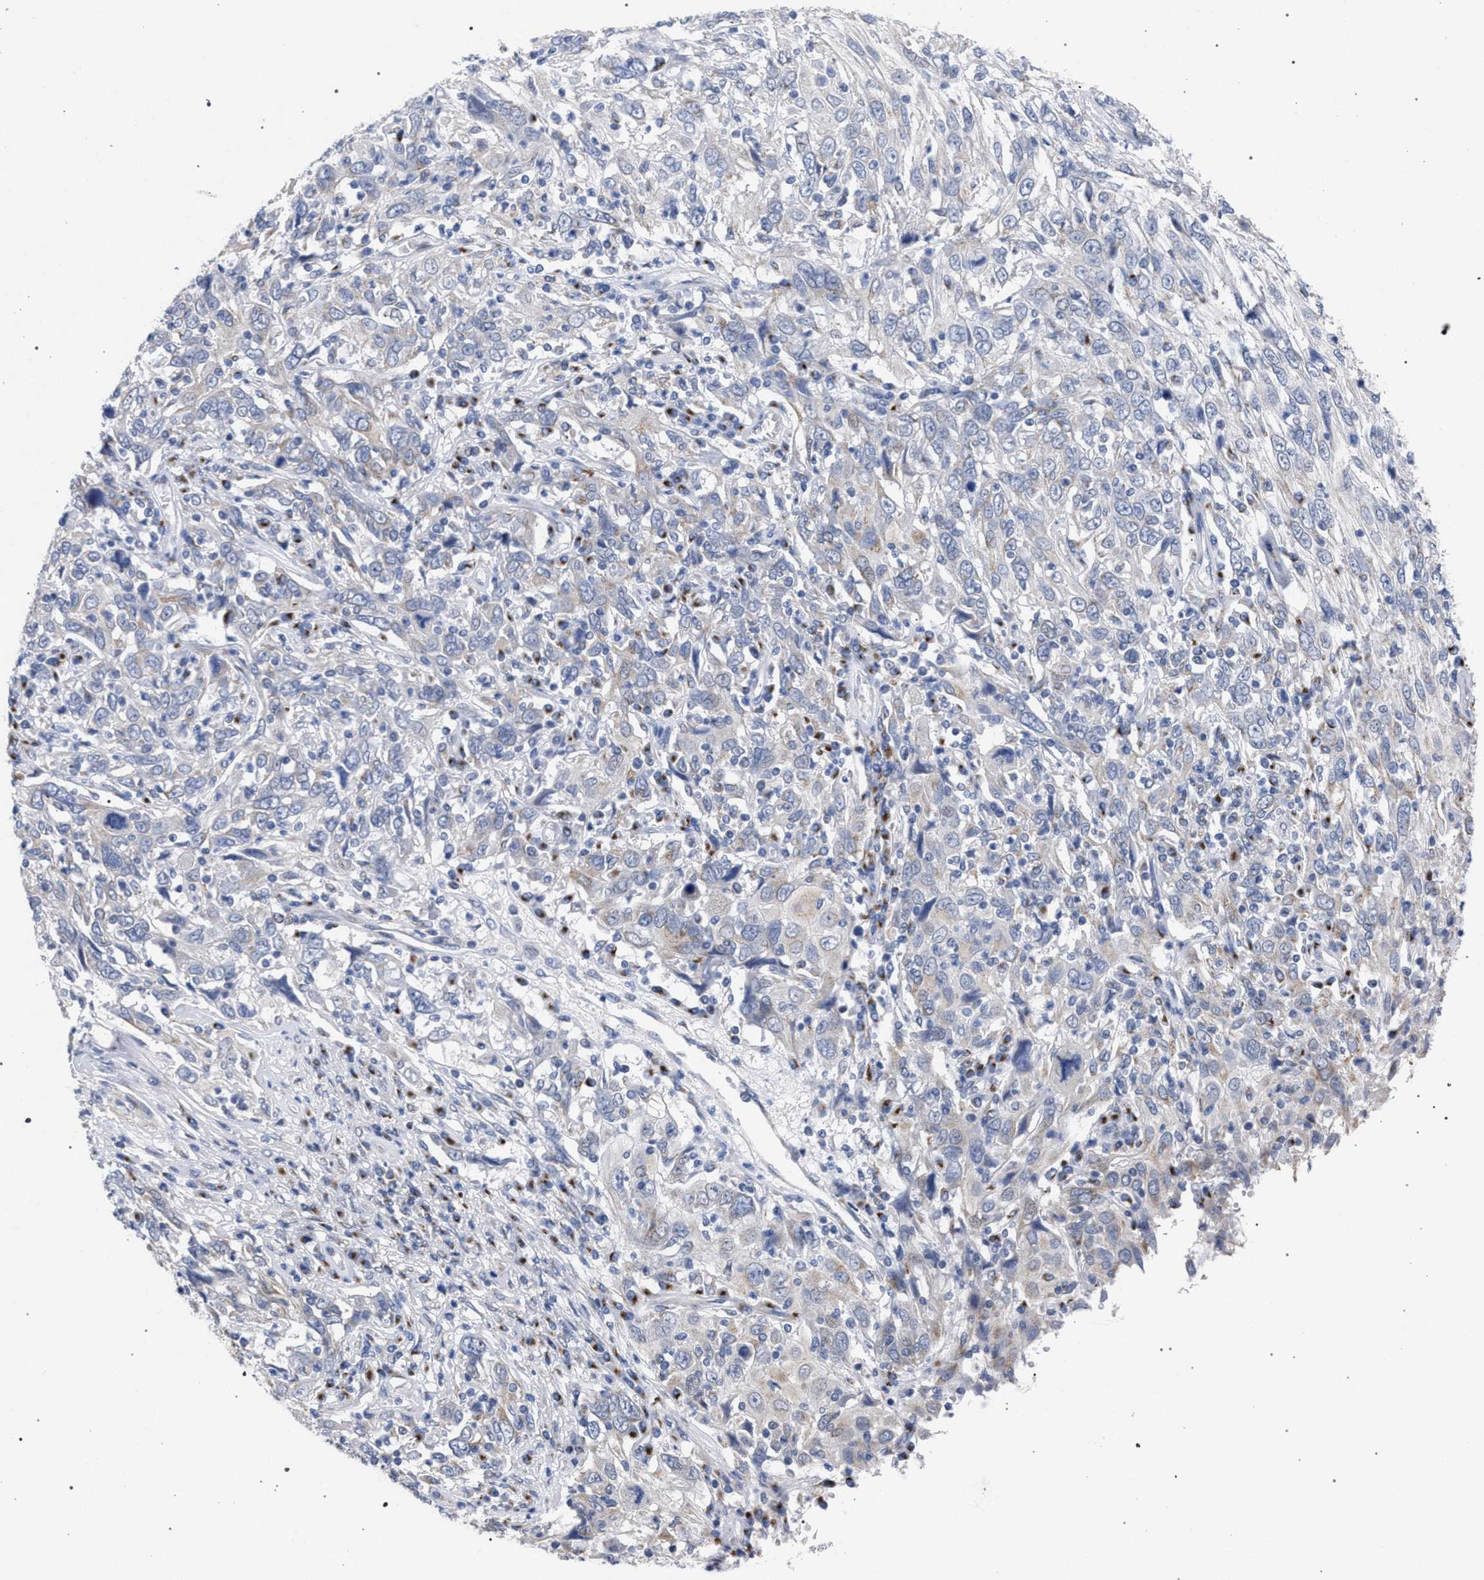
{"staining": {"intensity": "negative", "quantity": "none", "location": "none"}, "tissue": "cervical cancer", "cell_type": "Tumor cells", "image_type": "cancer", "snomed": [{"axis": "morphology", "description": "Squamous cell carcinoma, NOS"}, {"axis": "topography", "description": "Cervix"}], "caption": "There is no significant expression in tumor cells of cervical cancer.", "gene": "GOLGA2", "patient": {"sex": "female", "age": 46}}